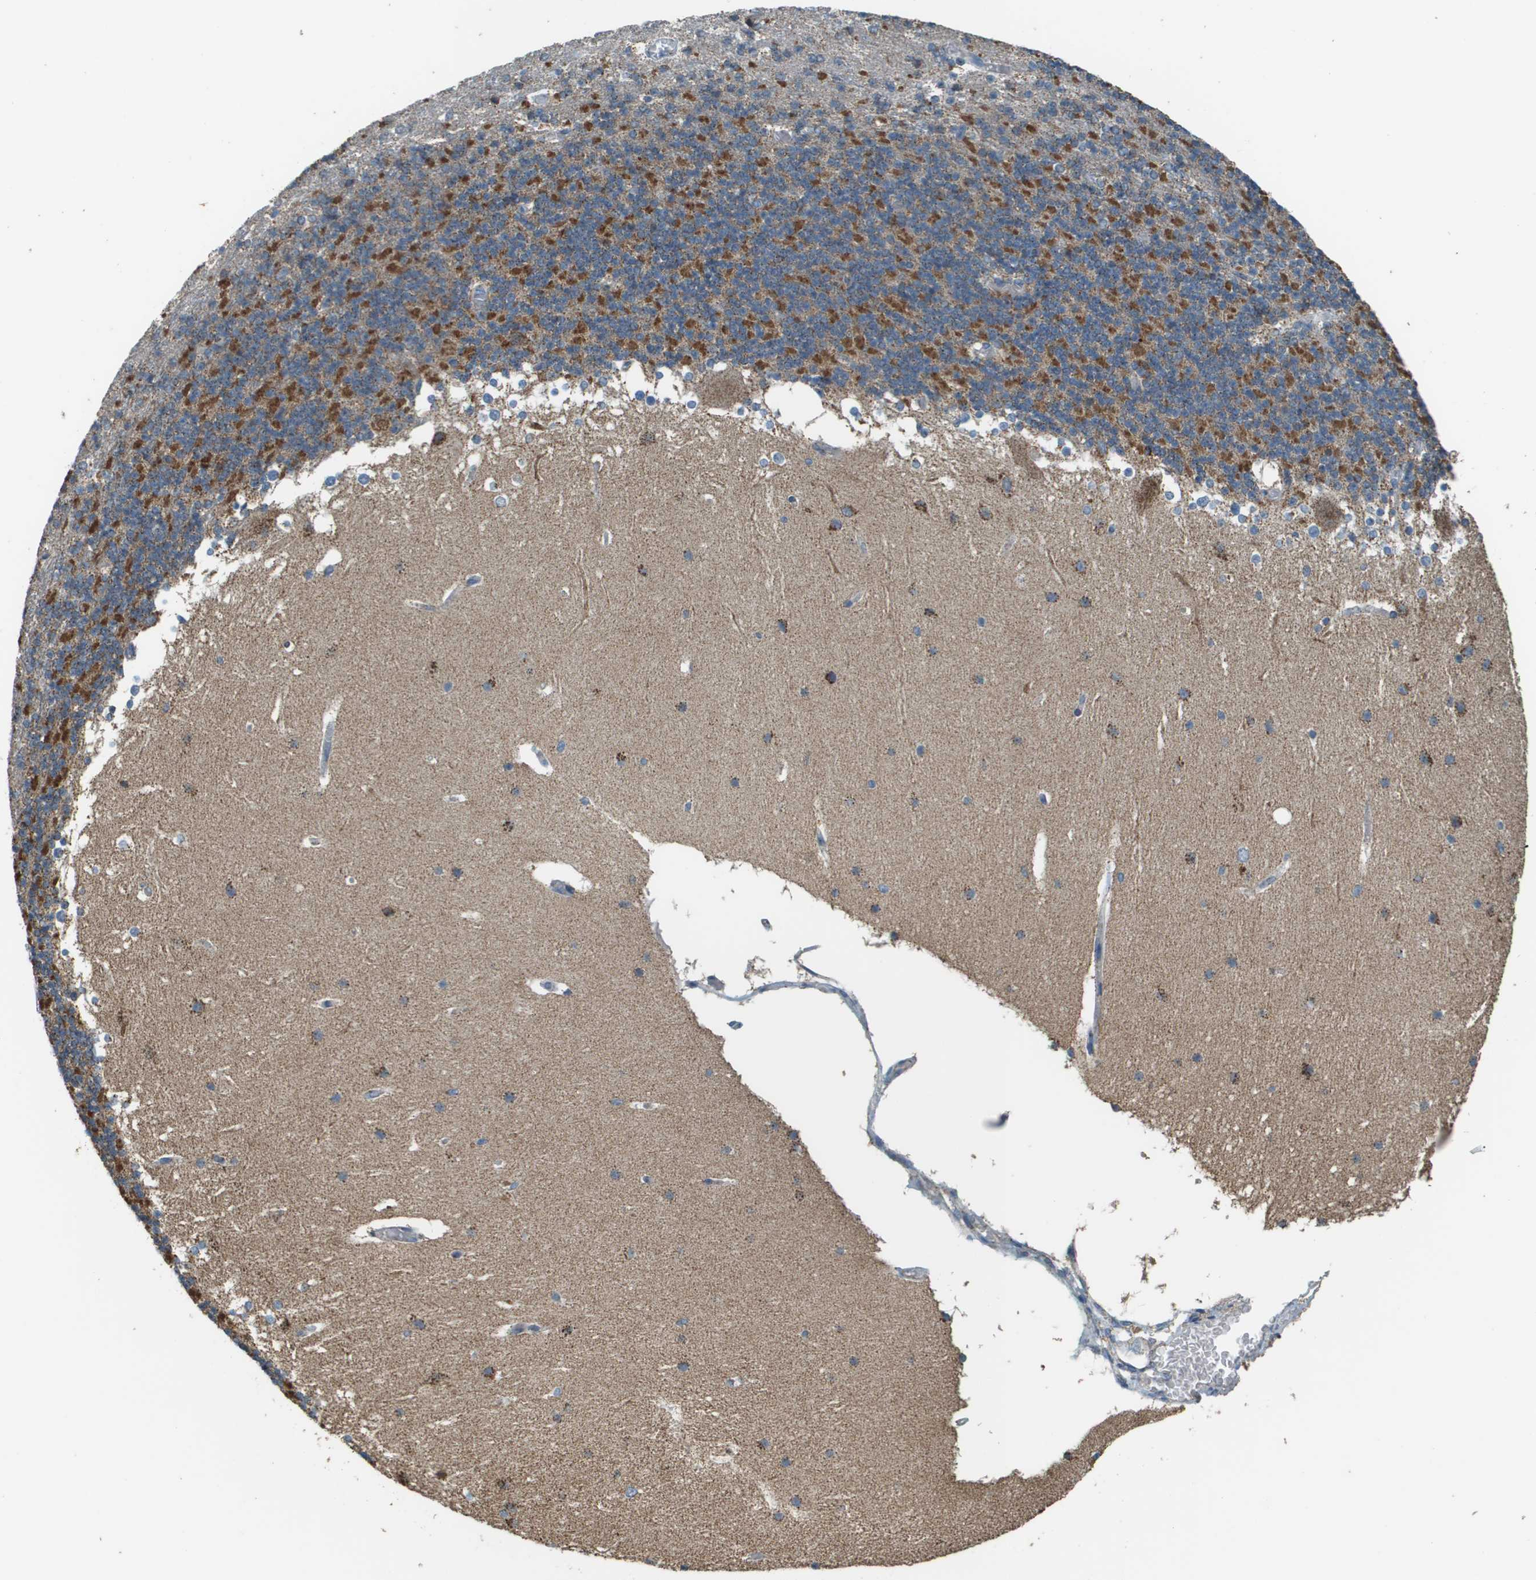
{"staining": {"intensity": "negative", "quantity": "none", "location": "none"}, "tissue": "cerebellum", "cell_type": "Cells in granular layer", "image_type": "normal", "snomed": [{"axis": "morphology", "description": "Normal tissue, NOS"}, {"axis": "topography", "description": "Cerebellum"}], "caption": "This is an immunohistochemistry image of benign cerebellum. There is no staining in cells in granular layer.", "gene": "FH", "patient": {"sex": "female", "age": 19}}